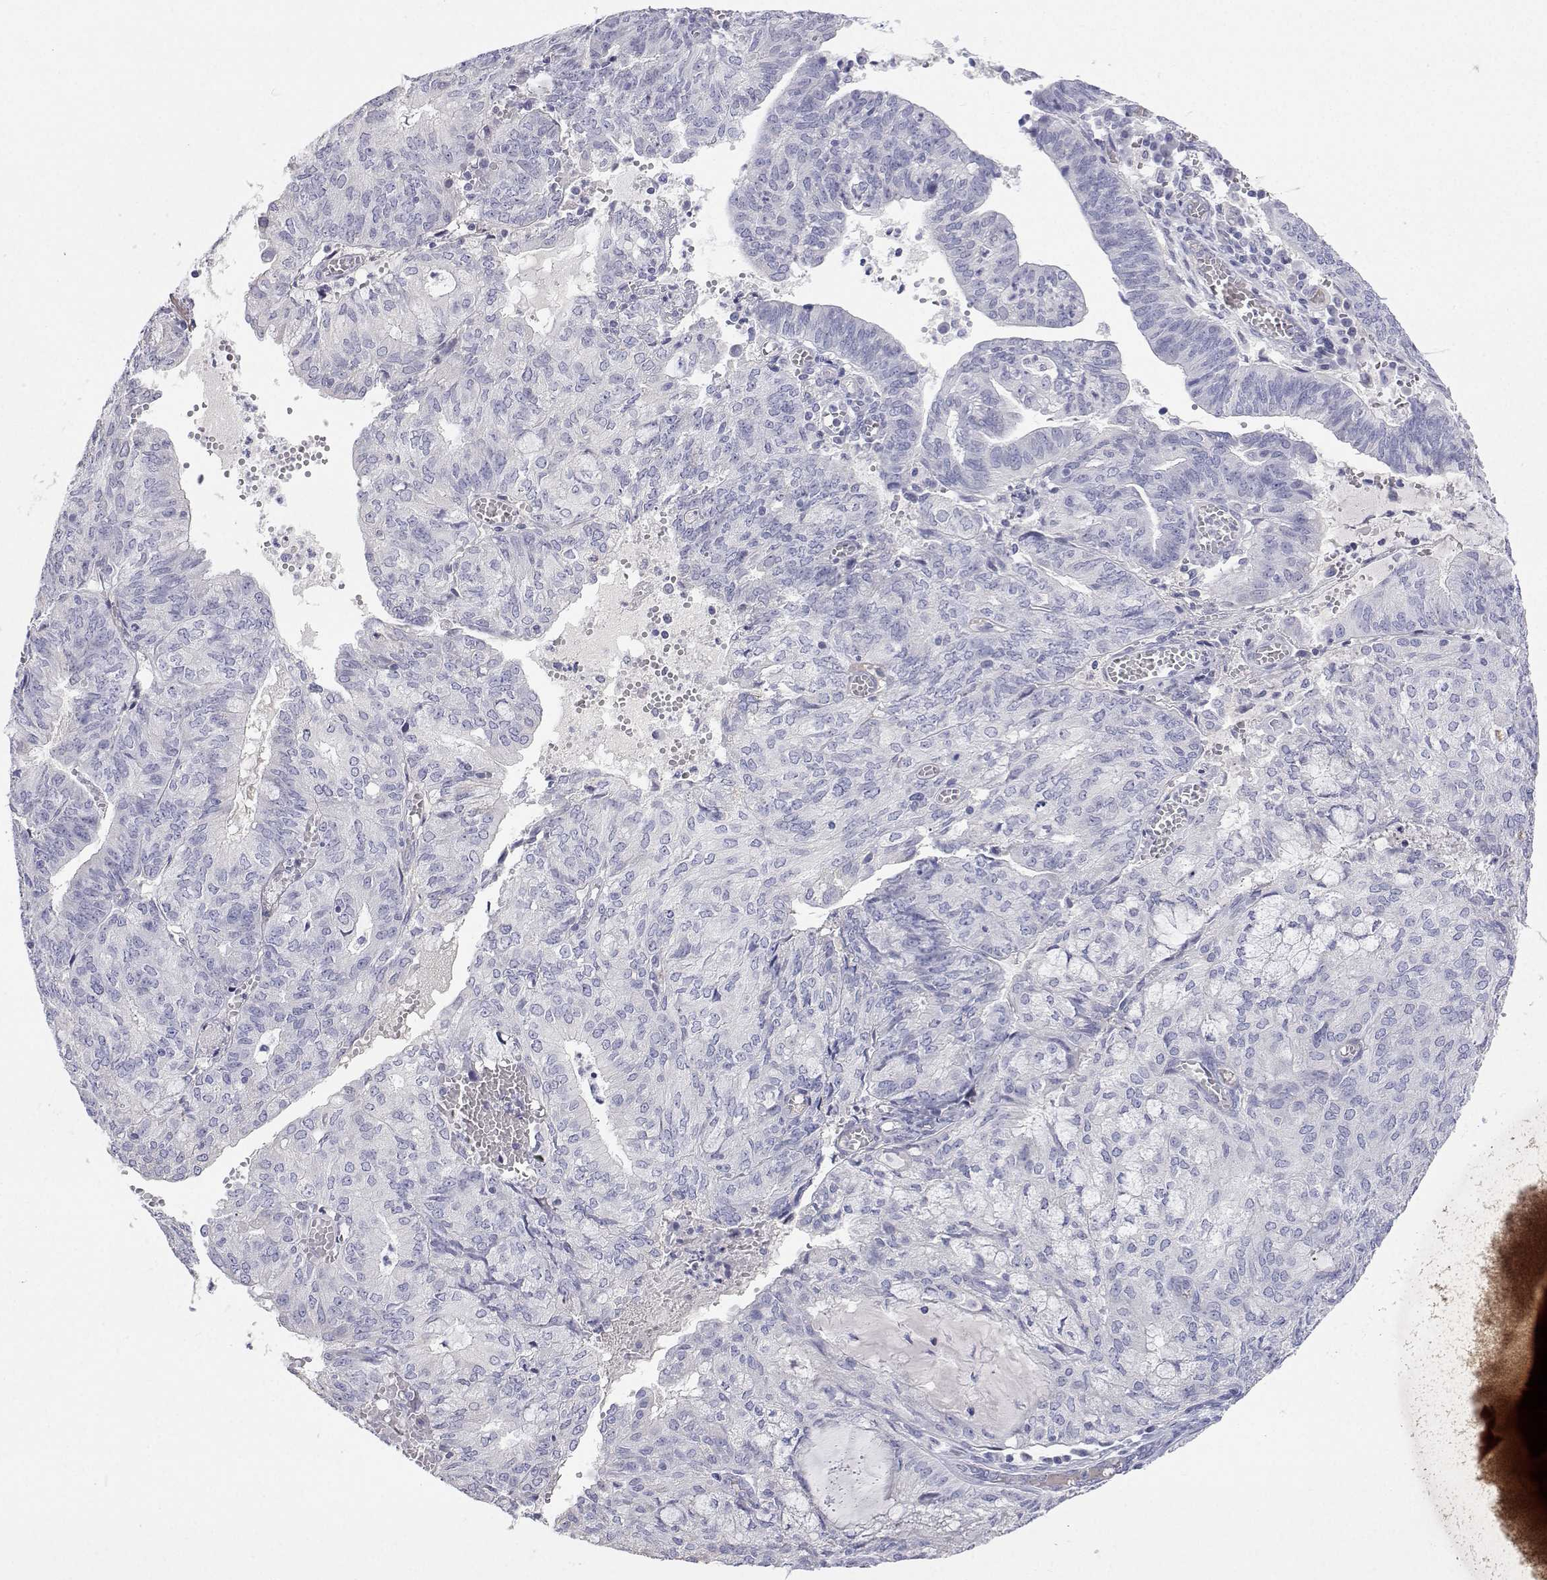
{"staining": {"intensity": "negative", "quantity": "none", "location": "none"}, "tissue": "endometrial cancer", "cell_type": "Tumor cells", "image_type": "cancer", "snomed": [{"axis": "morphology", "description": "Adenocarcinoma, NOS"}, {"axis": "topography", "description": "Endometrium"}], "caption": "Immunohistochemical staining of endometrial cancer (adenocarcinoma) exhibits no significant positivity in tumor cells.", "gene": "ANKRD65", "patient": {"sex": "female", "age": 82}}